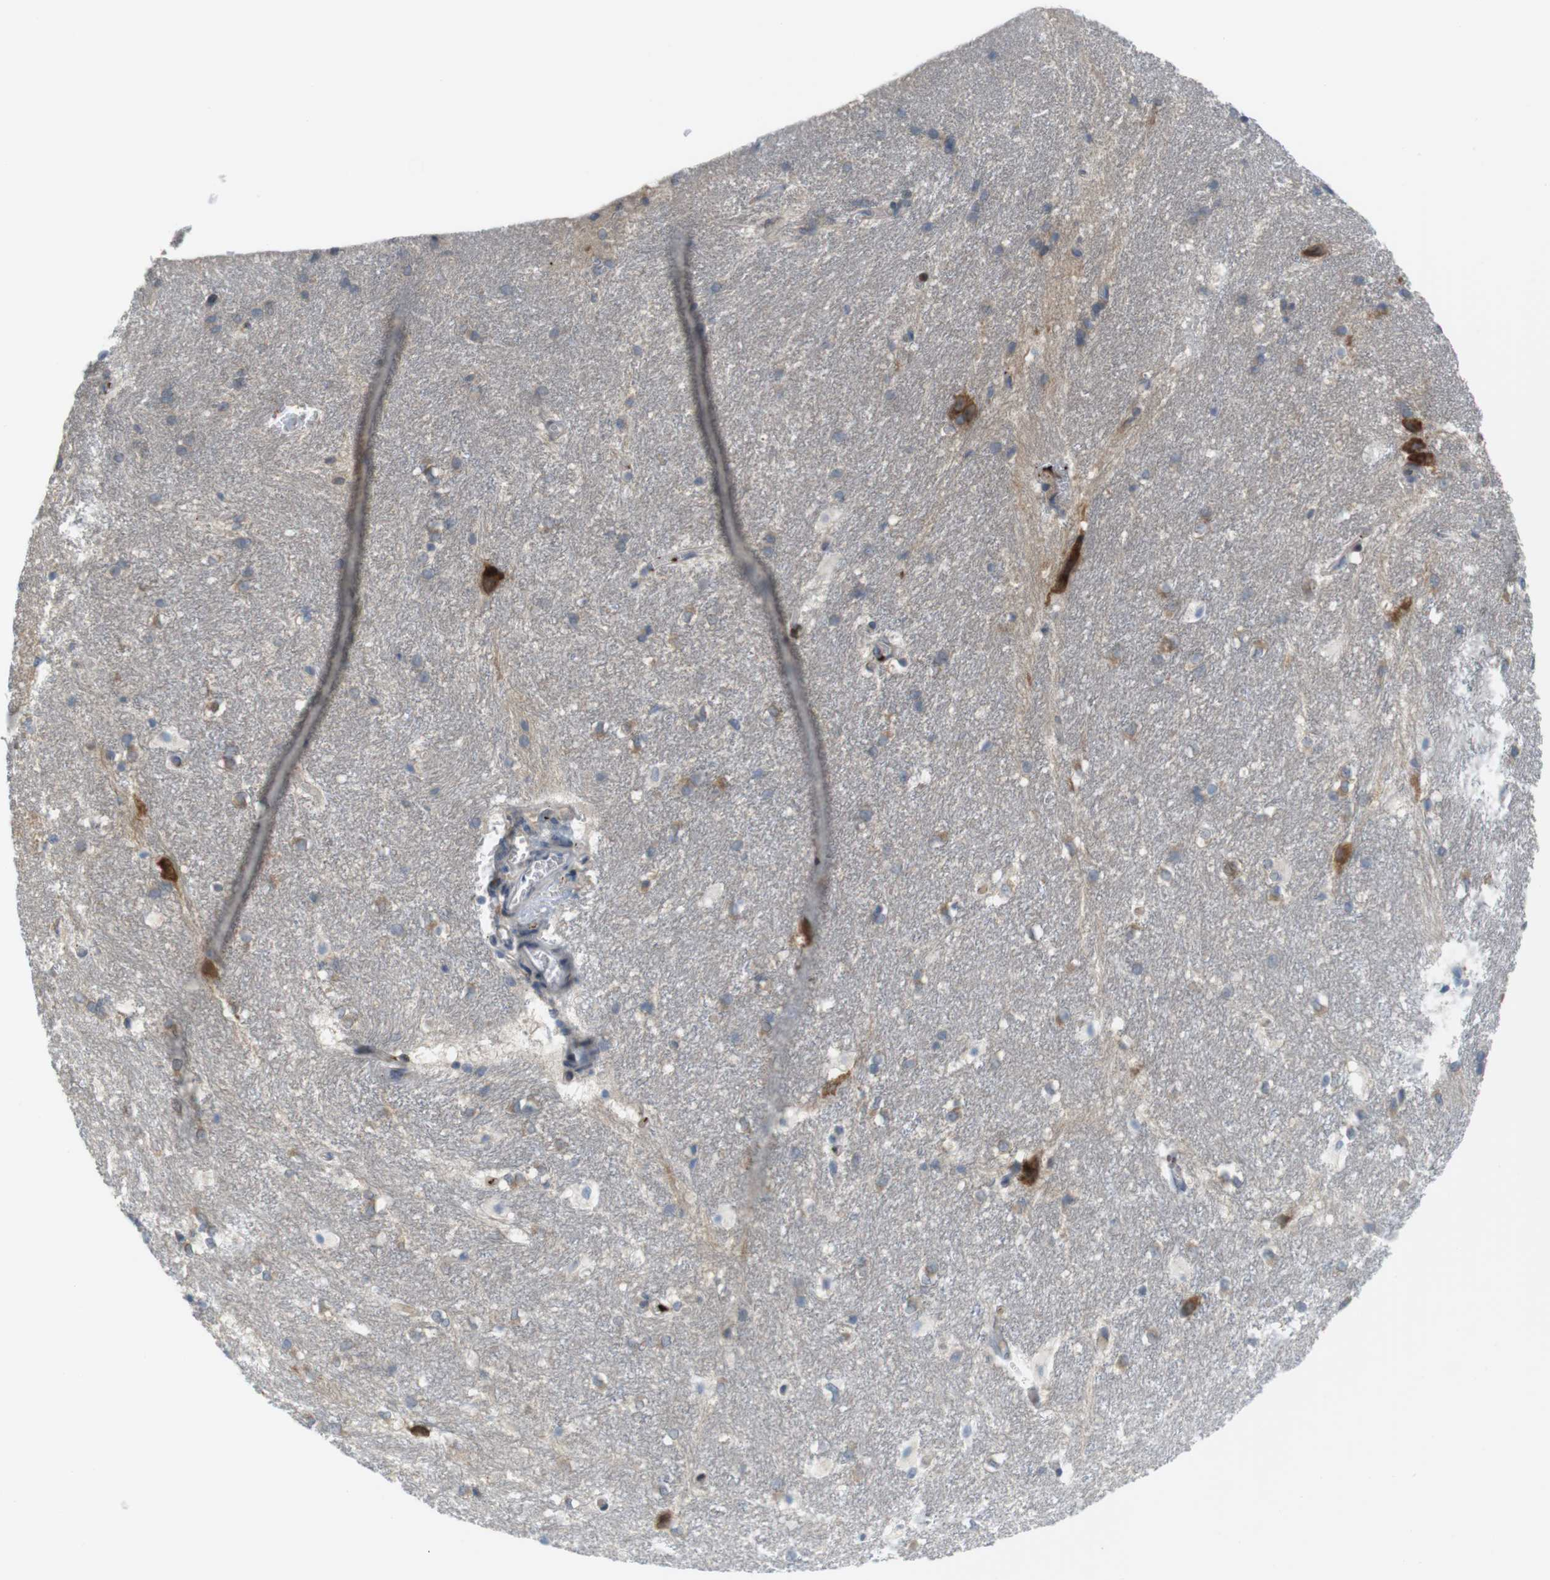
{"staining": {"intensity": "moderate", "quantity": "<25%", "location": "cytoplasmic/membranous"}, "tissue": "hippocampus", "cell_type": "Glial cells", "image_type": "normal", "snomed": [{"axis": "morphology", "description": "Normal tissue, NOS"}, {"axis": "topography", "description": "Hippocampus"}], "caption": "This image reveals IHC staining of benign hippocampus, with low moderate cytoplasmic/membranous positivity in about <25% of glial cells.", "gene": "GJC3", "patient": {"sex": "female", "age": 19}}